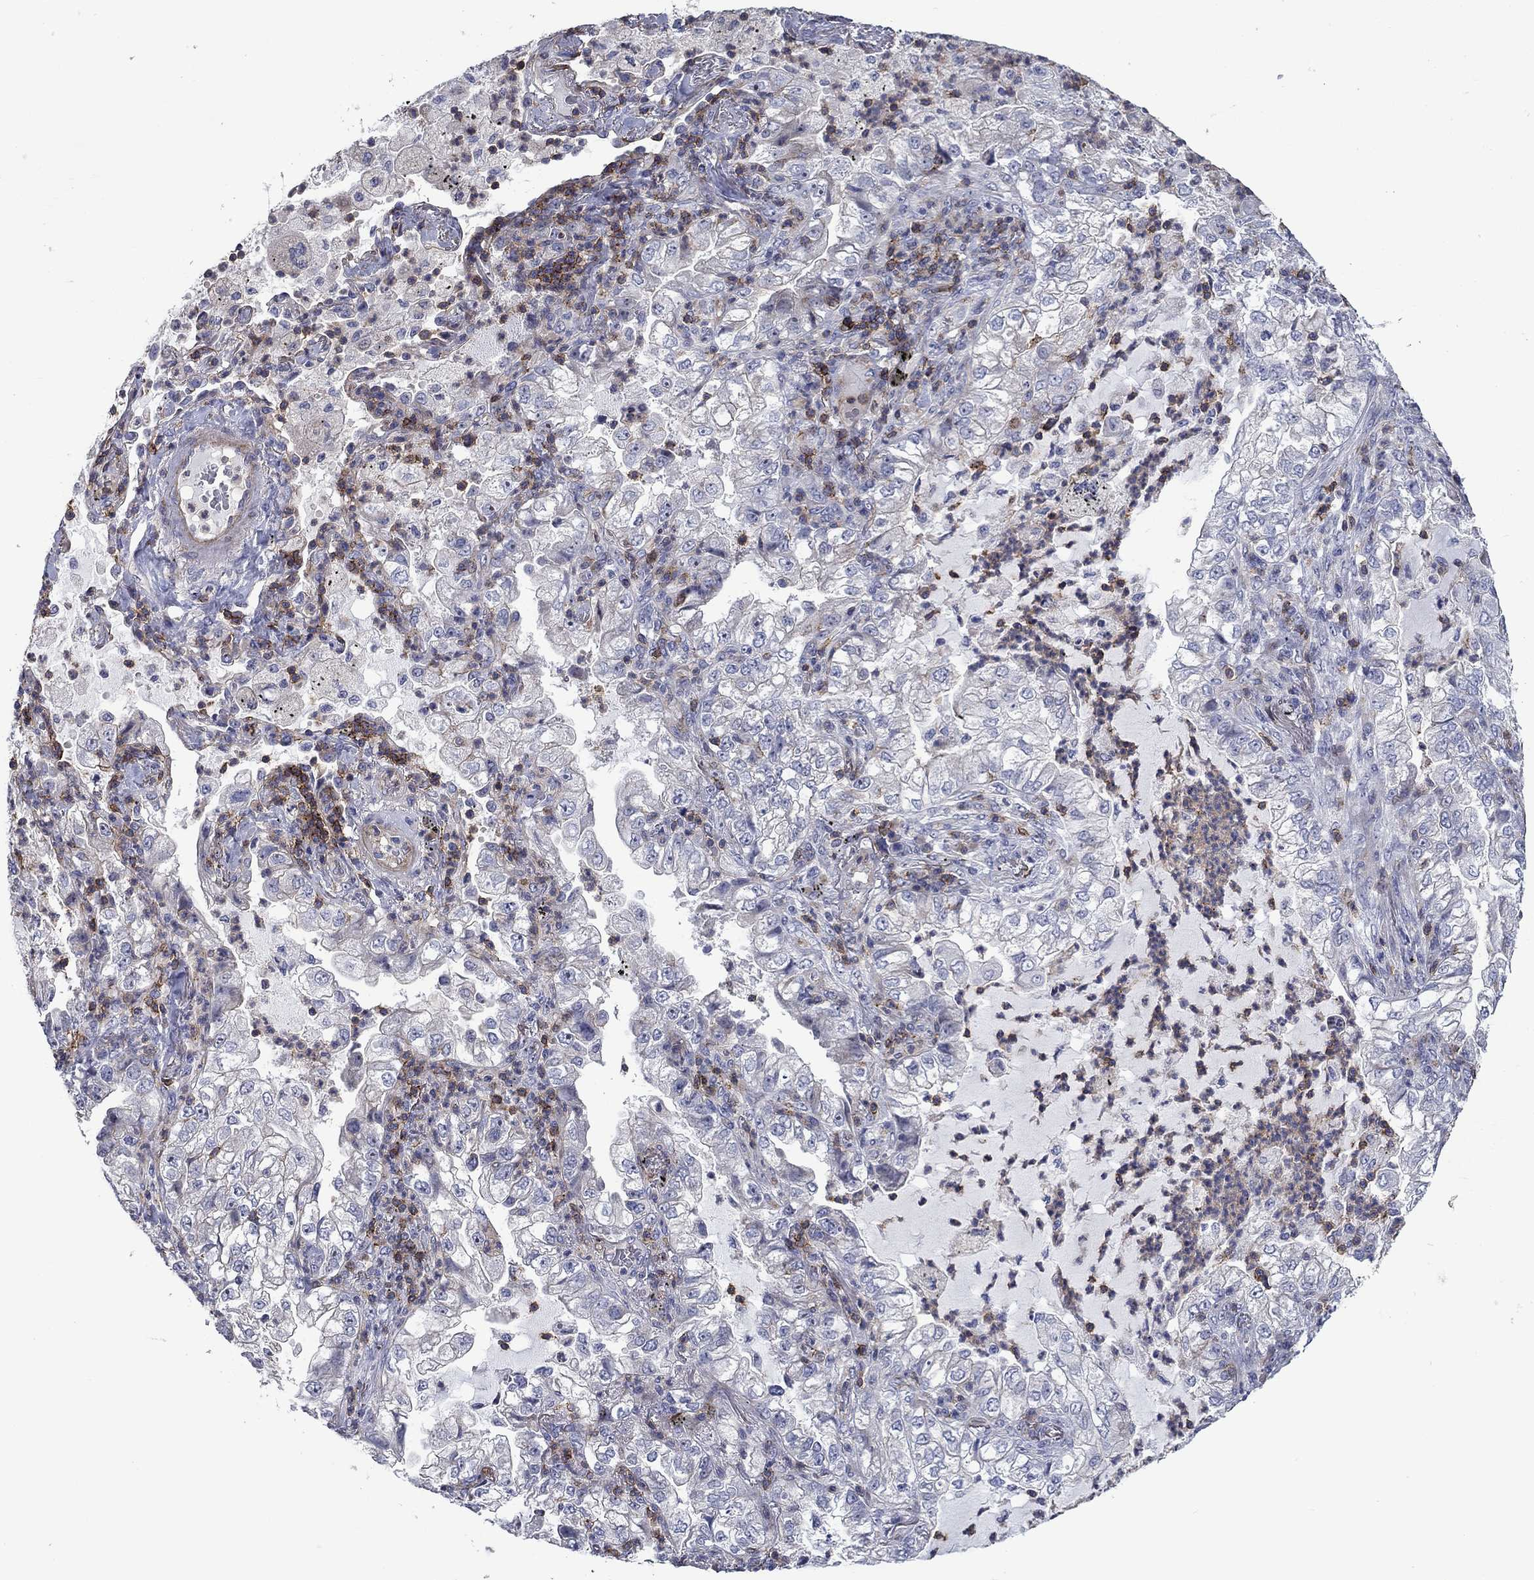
{"staining": {"intensity": "negative", "quantity": "none", "location": "none"}, "tissue": "lung cancer", "cell_type": "Tumor cells", "image_type": "cancer", "snomed": [{"axis": "morphology", "description": "Adenocarcinoma, NOS"}, {"axis": "topography", "description": "Lung"}], "caption": "Adenocarcinoma (lung) was stained to show a protein in brown. There is no significant staining in tumor cells. (Stains: DAB IHC with hematoxylin counter stain, Microscopy: brightfield microscopy at high magnification).", "gene": "SIT1", "patient": {"sex": "female", "age": 73}}